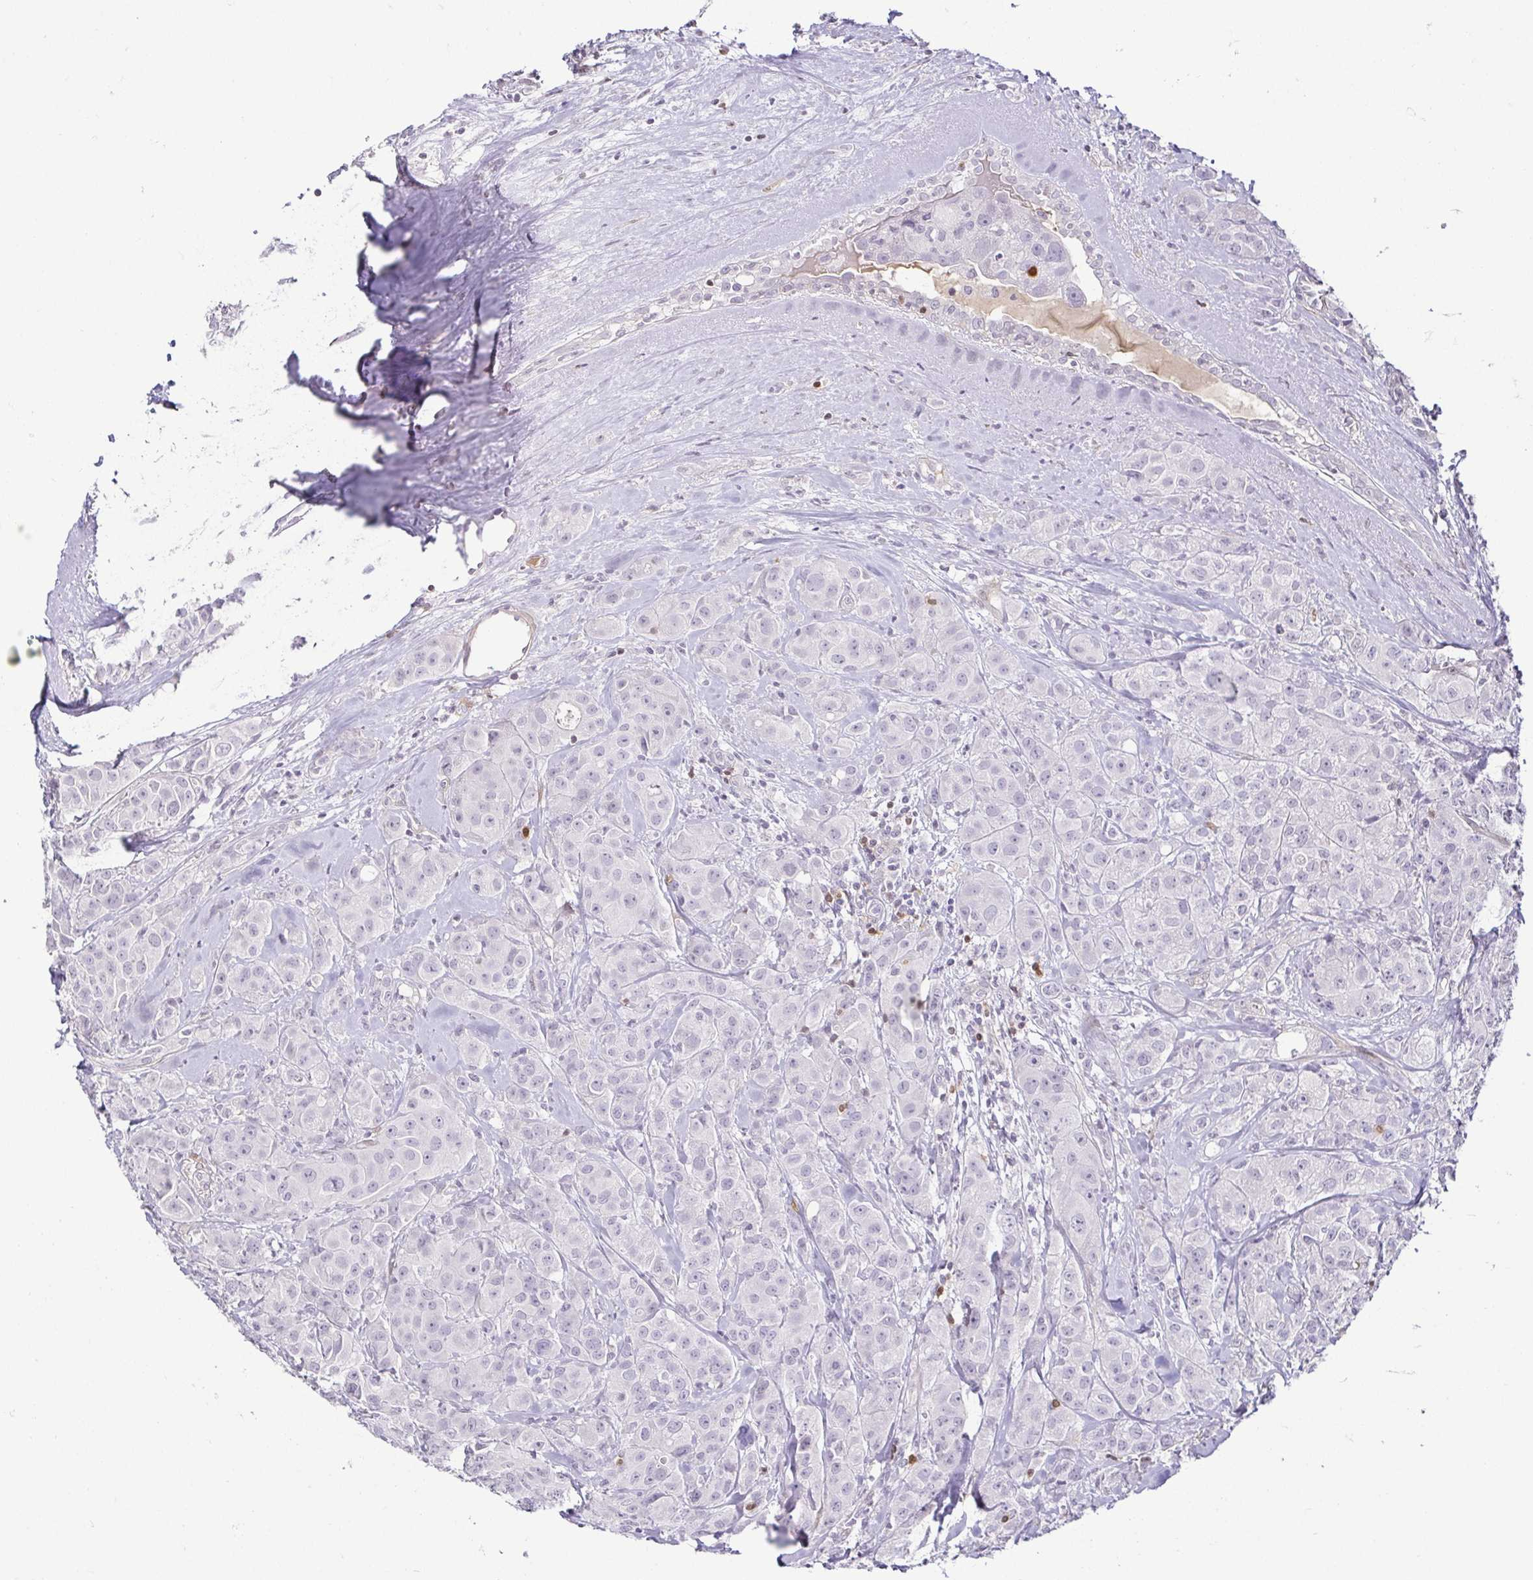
{"staining": {"intensity": "negative", "quantity": "none", "location": "none"}, "tissue": "breast cancer", "cell_type": "Tumor cells", "image_type": "cancer", "snomed": [{"axis": "morphology", "description": "Normal tissue, NOS"}, {"axis": "morphology", "description": "Duct carcinoma"}, {"axis": "topography", "description": "Breast"}], "caption": "An image of invasive ductal carcinoma (breast) stained for a protein displays no brown staining in tumor cells.", "gene": "HOPX", "patient": {"sex": "female", "age": 43}}